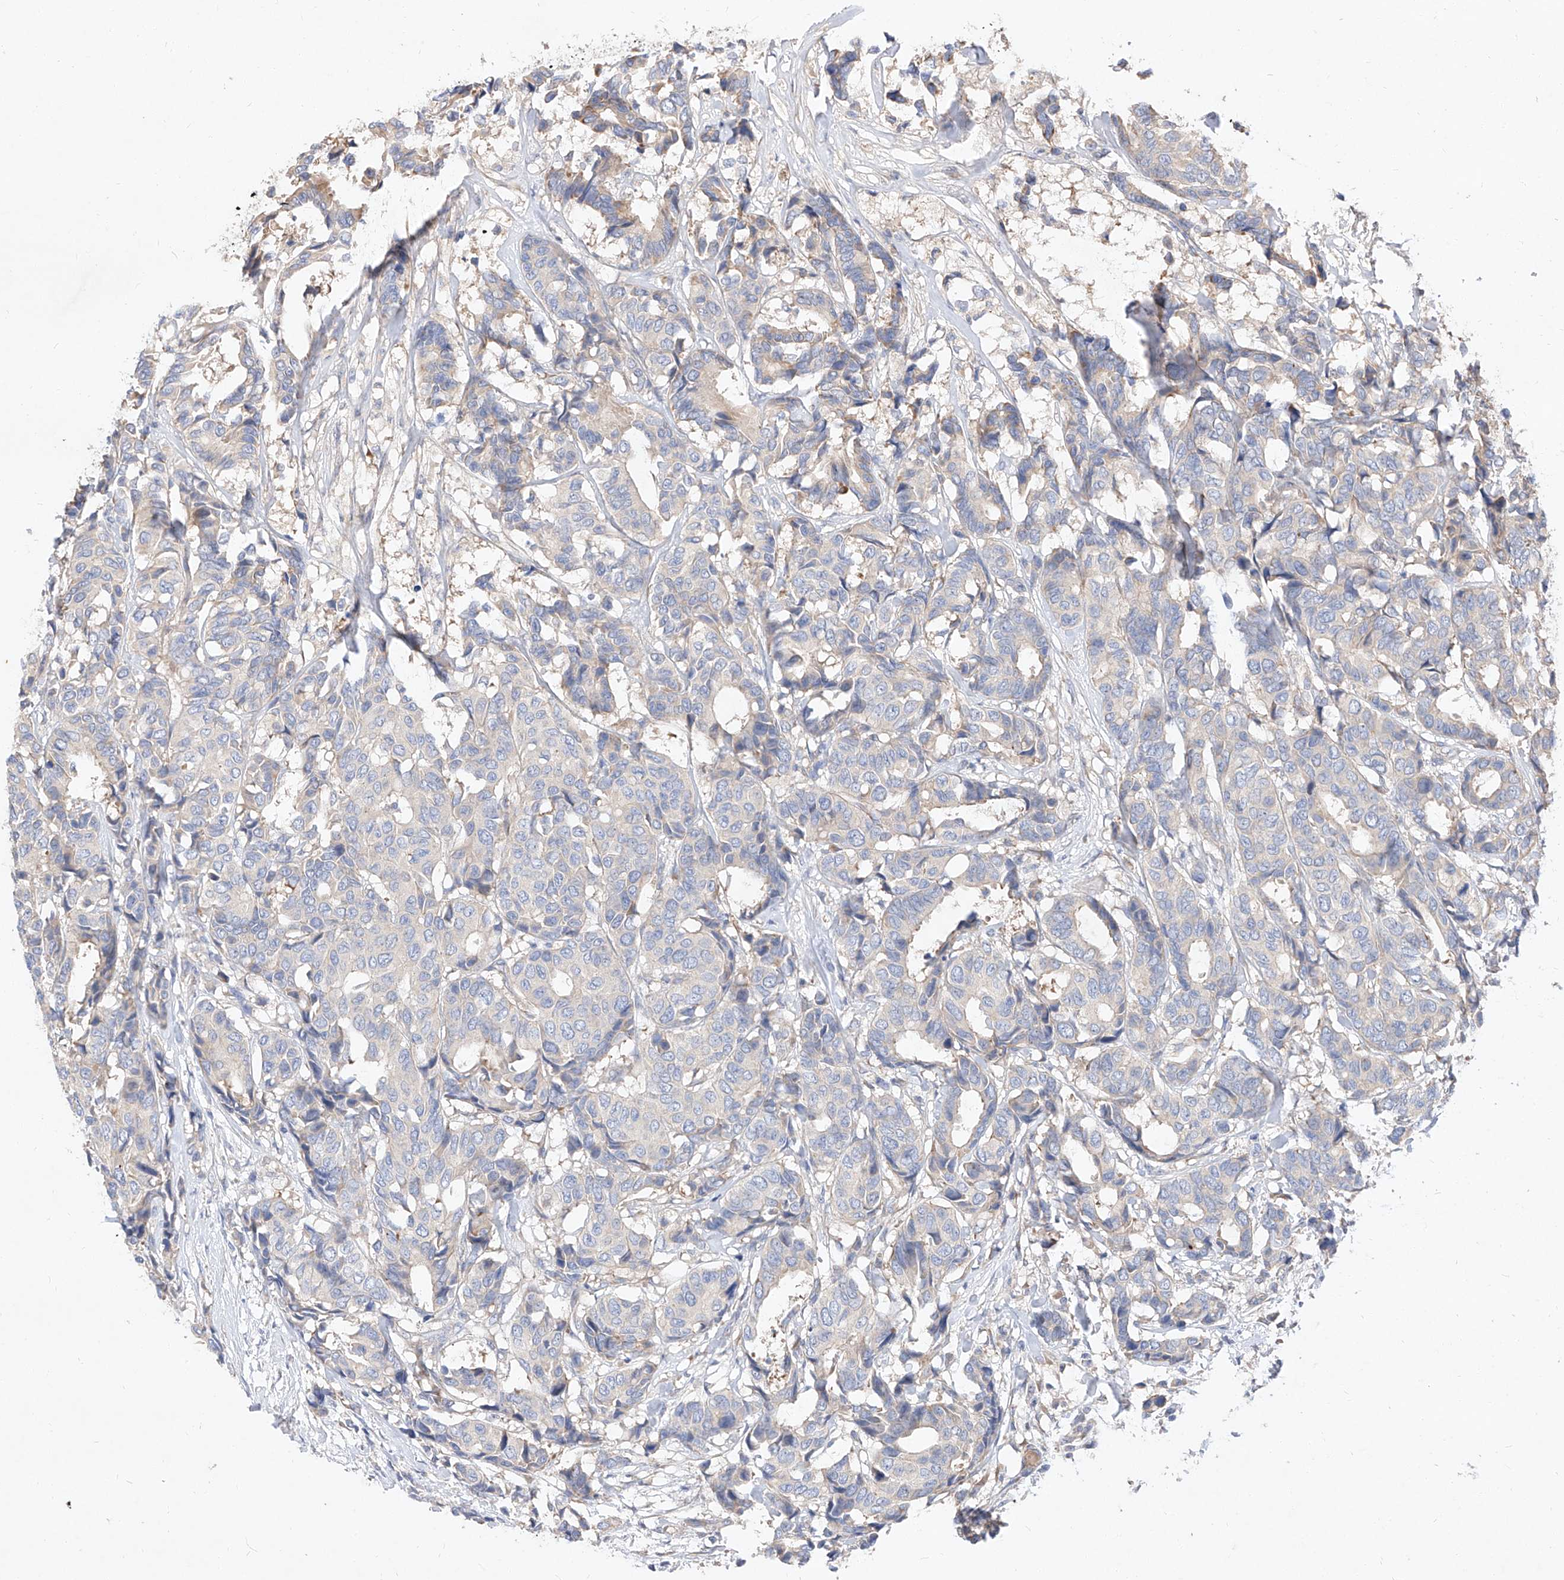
{"staining": {"intensity": "negative", "quantity": "none", "location": "none"}, "tissue": "breast cancer", "cell_type": "Tumor cells", "image_type": "cancer", "snomed": [{"axis": "morphology", "description": "Duct carcinoma"}, {"axis": "topography", "description": "Breast"}], "caption": "Breast cancer was stained to show a protein in brown. There is no significant staining in tumor cells.", "gene": "DIRAS3", "patient": {"sex": "female", "age": 87}}